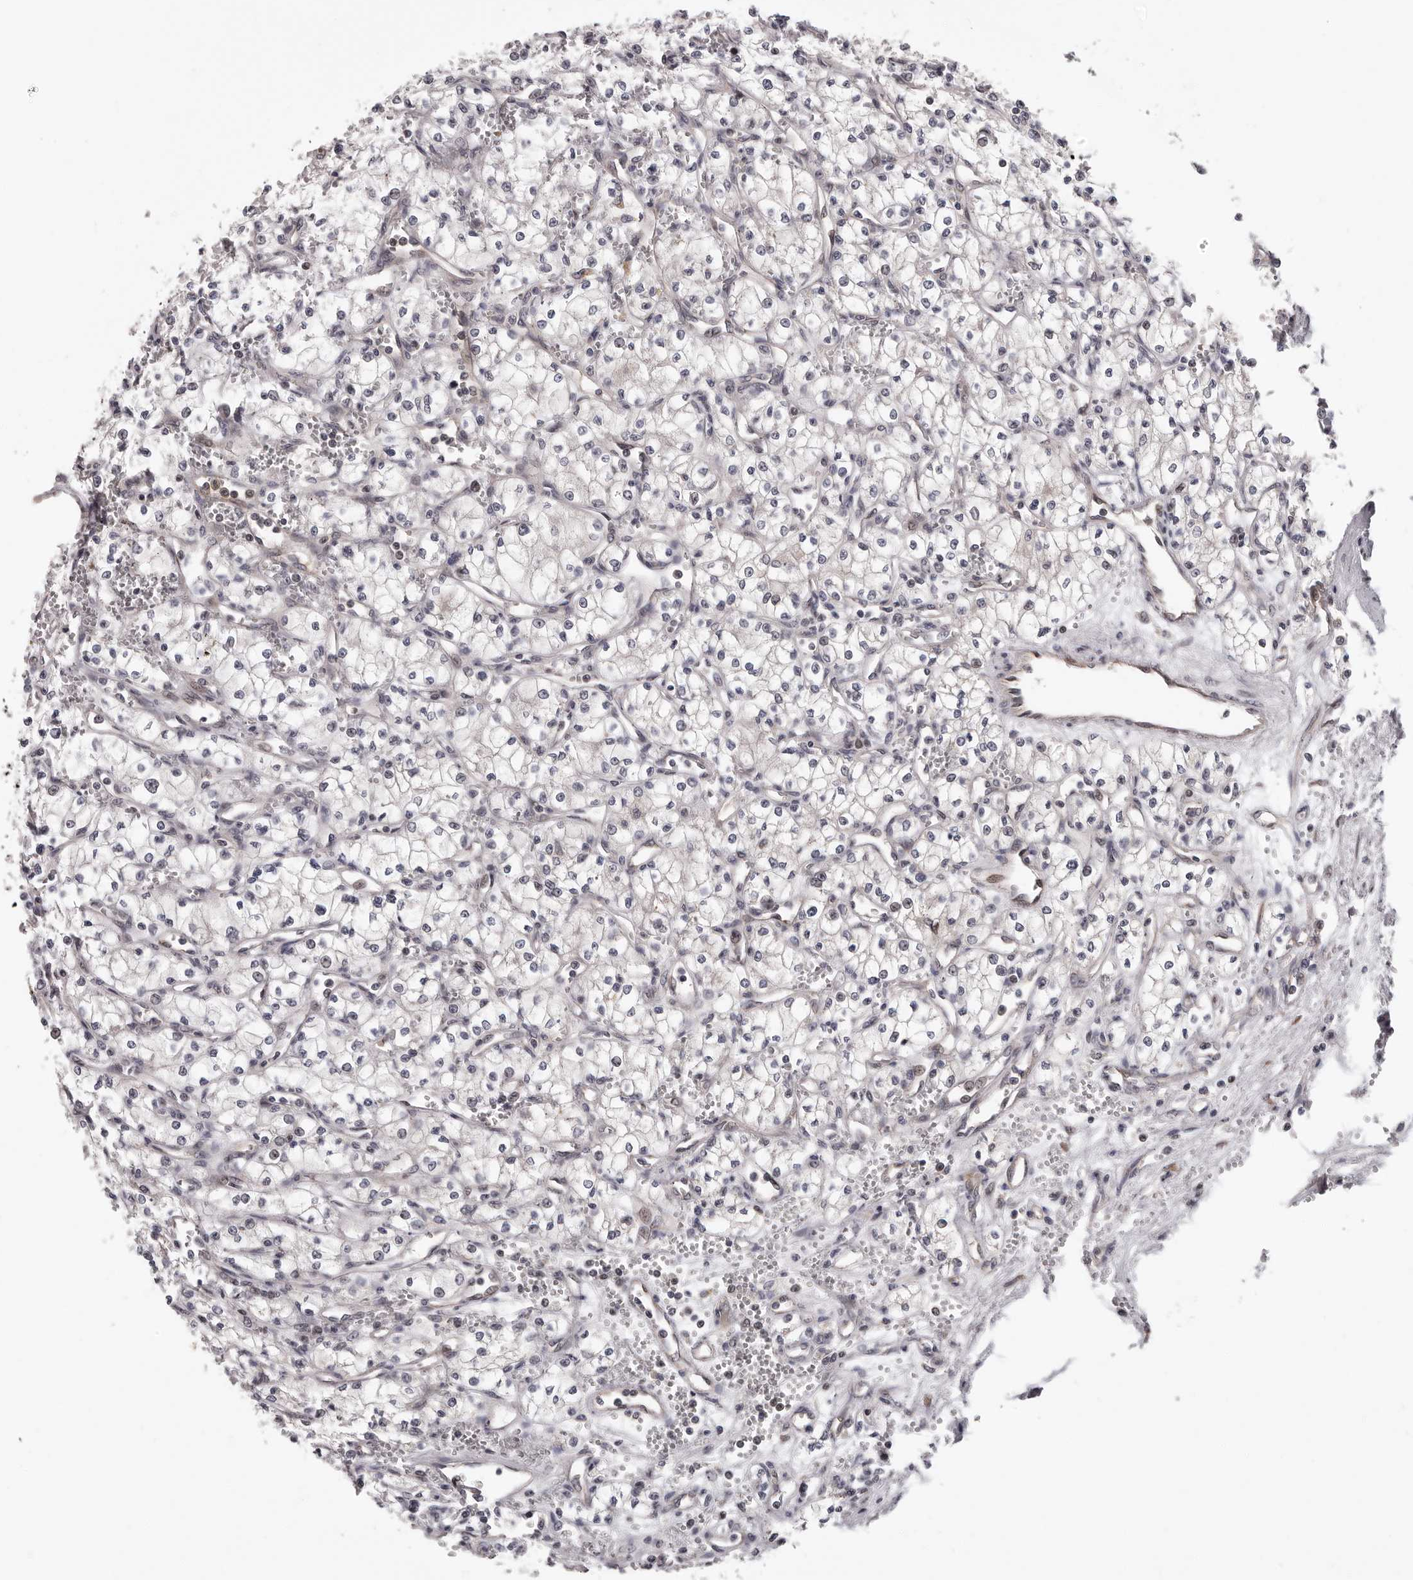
{"staining": {"intensity": "weak", "quantity": "<25%", "location": "nuclear"}, "tissue": "renal cancer", "cell_type": "Tumor cells", "image_type": "cancer", "snomed": [{"axis": "morphology", "description": "Adenocarcinoma, NOS"}, {"axis": "topography", "description": "Kidney"}], "caption": "Immunohistochemical staining of renal cancer (adenocarcinoma) demonstrates no significant expression in tumor cells.", "gene": "MED8", "patient": {"sex": "male", "age": 59}}